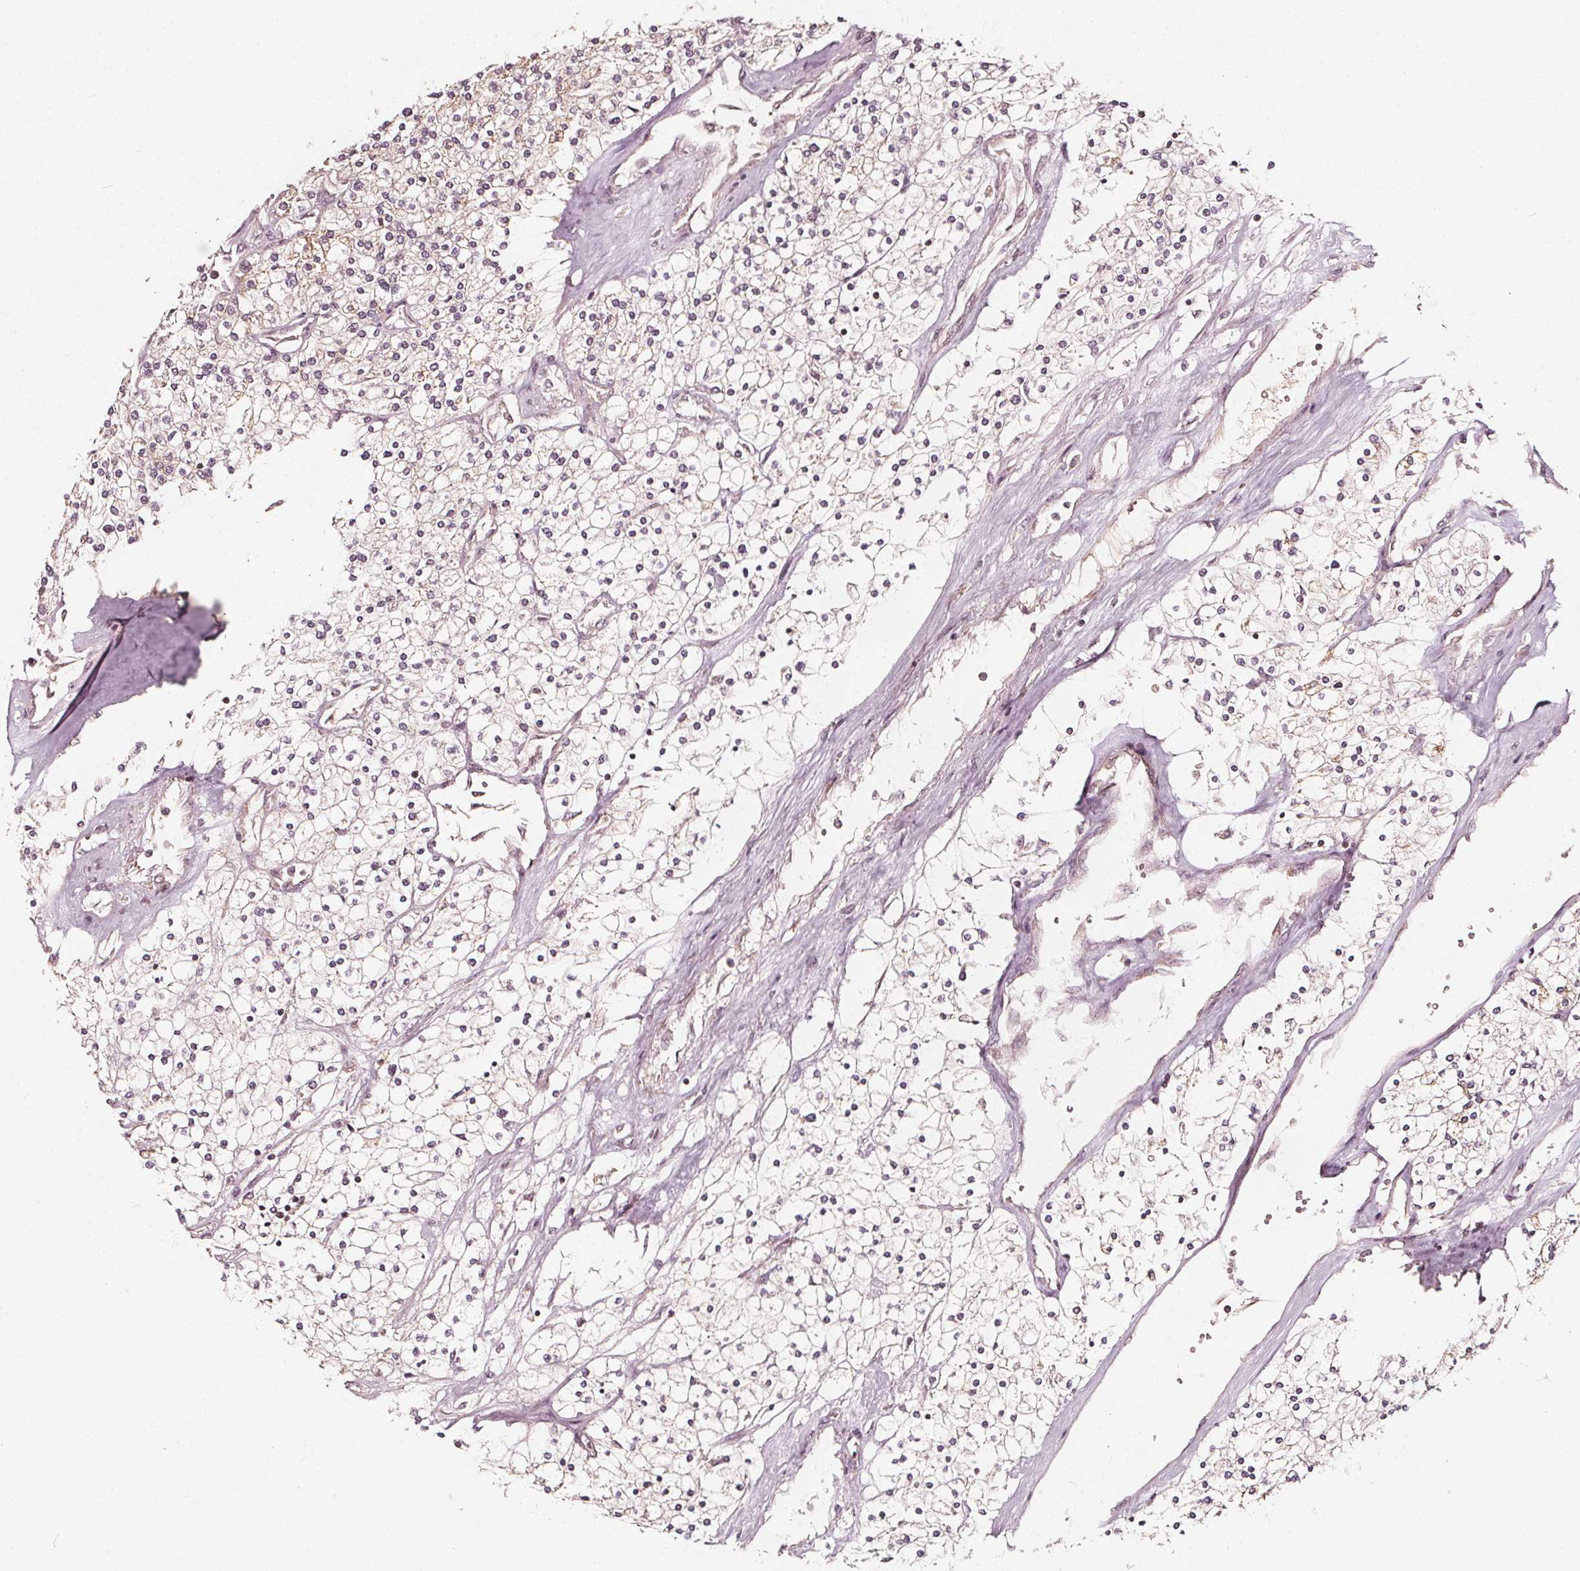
{"staining": {"intensity": "weak", "quantity": "<25%", "location": "cytoplasmic/membranous"}, "tissue": "renal cancer", "cell_type": "Tumor cells", "image_type": "cancer", "snomed": [{"axis": "morphology", "description": "Adenocarcinoma, NOS"}, {"axis": "topography", "description": "Kidney"}], "caption": "This is an IHC photomicrograph of human renal adenocarcinoma. There is no positivity in tumor cells.", "gene": "AIP", "patient": {"sex": "male", "age": 80}}